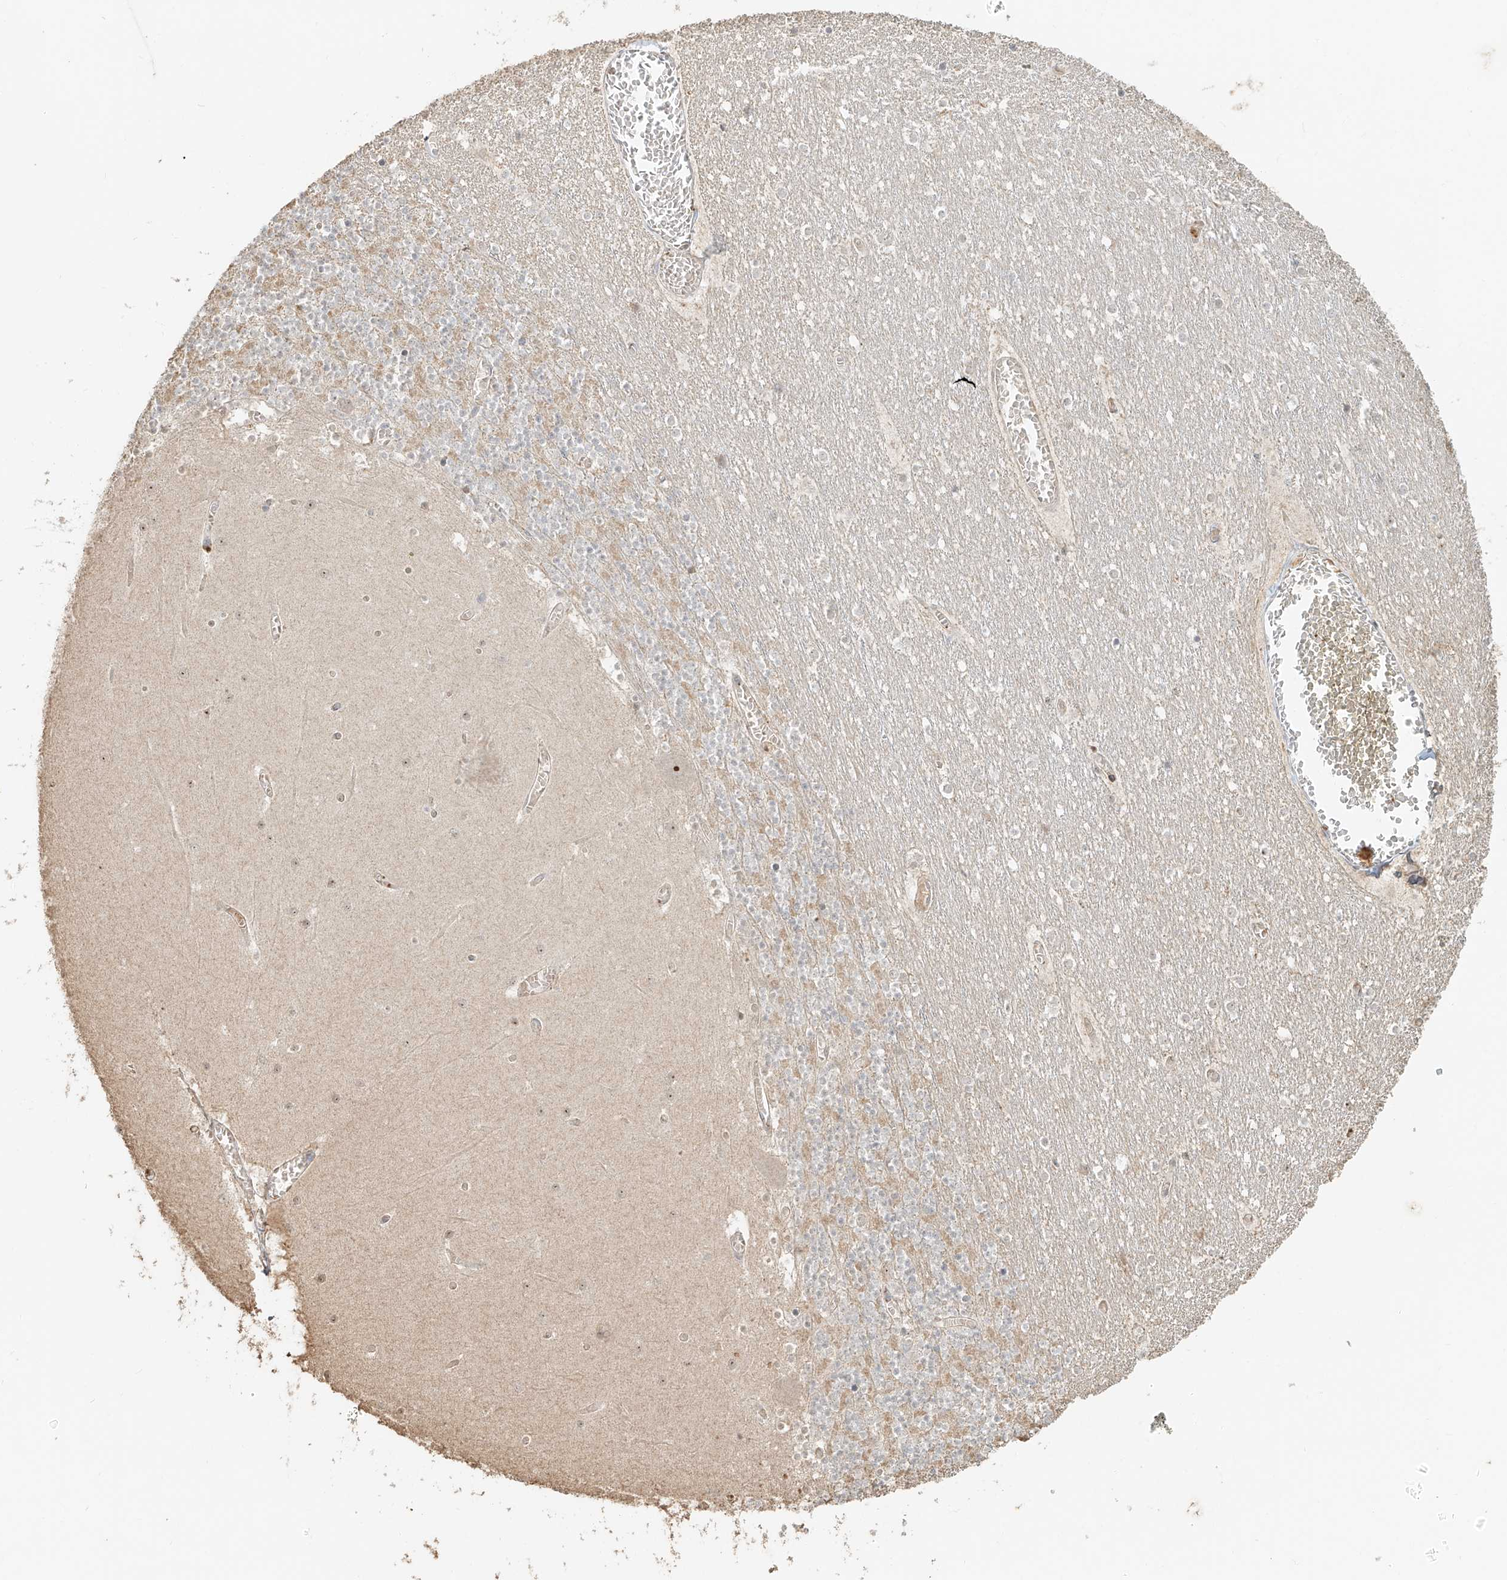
{"staining": {"intensity": "negative", "quantity": "none", "location": "none"}, "tissue": "cerebellum", "cell_type": "Cells in granular layer", "image_type": "normal", "snomed": [{"axis": "morphology", "description": "Normal tissue, NOS"}, {"axis": "topography", "description": "Cerebellum"}], "caption": "Cells in granular layer show no significant protein positivity in normal cerebellum. Nuclei are stained in blue.", "gene": "NPHS1", "patient": {"sex": "female", "age": 28}}